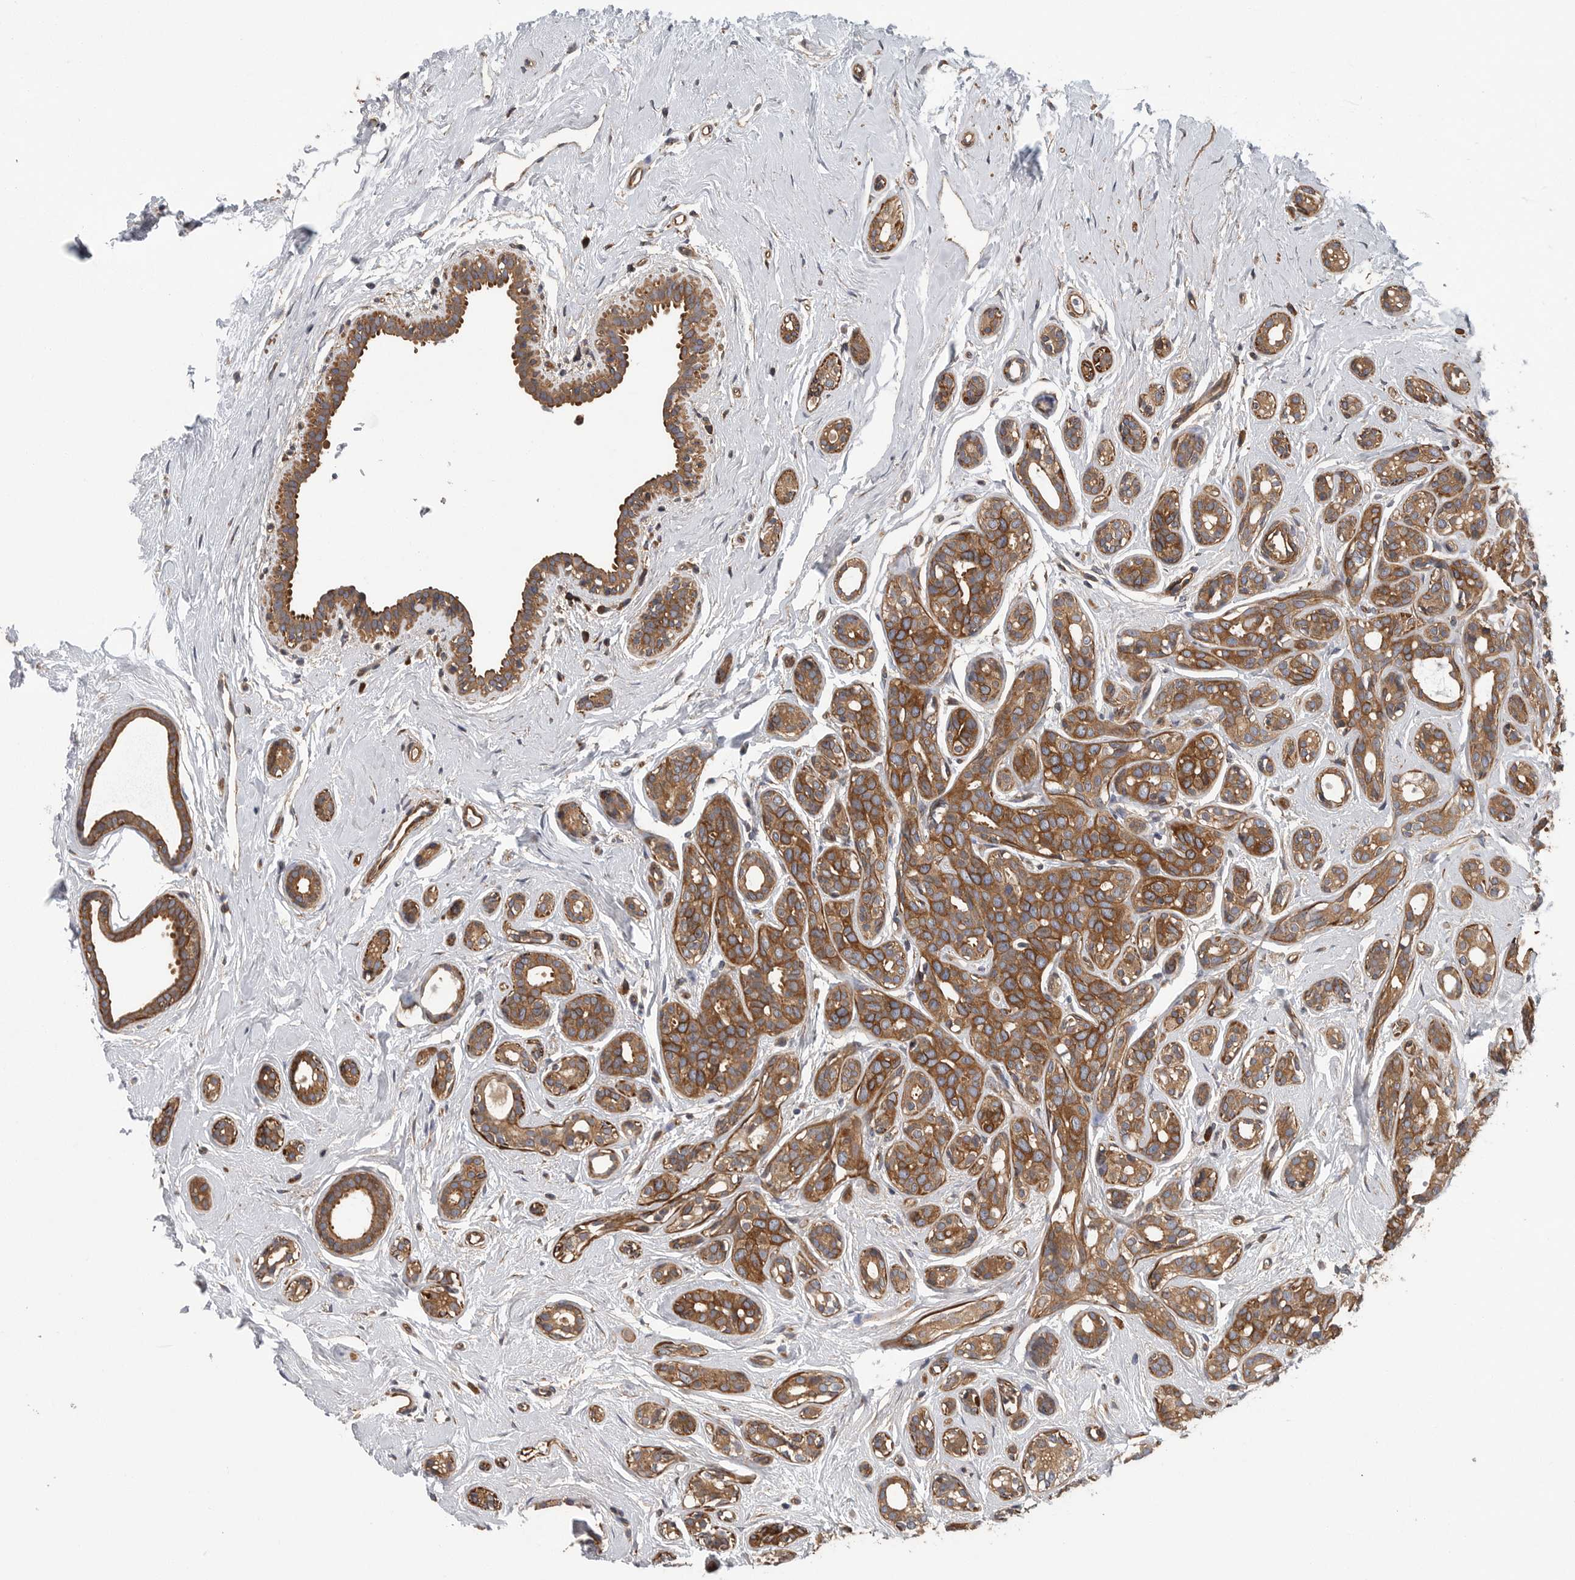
{"staining": {"intensity": "moderate", "quantity": ">75%", "location": "cytoplasmic/membranous"}, "tissue": "breast cancer", "cell_type": "Tumor cells", "image_type": "cancer", "snomed": [{"axis": "morphology", "description": "Duct carcinoma"}, {"axis": "topography", "description": "Breast"}], "caption": "The photomicrograph exhibits staining of invasive ductal carcinoma (breast), revealing moderate cytoplasmic/membranous protein expression (brown color) within tumor cells.", "gene": "OXR1", "patient": {"sex": "female", "age": 55}}